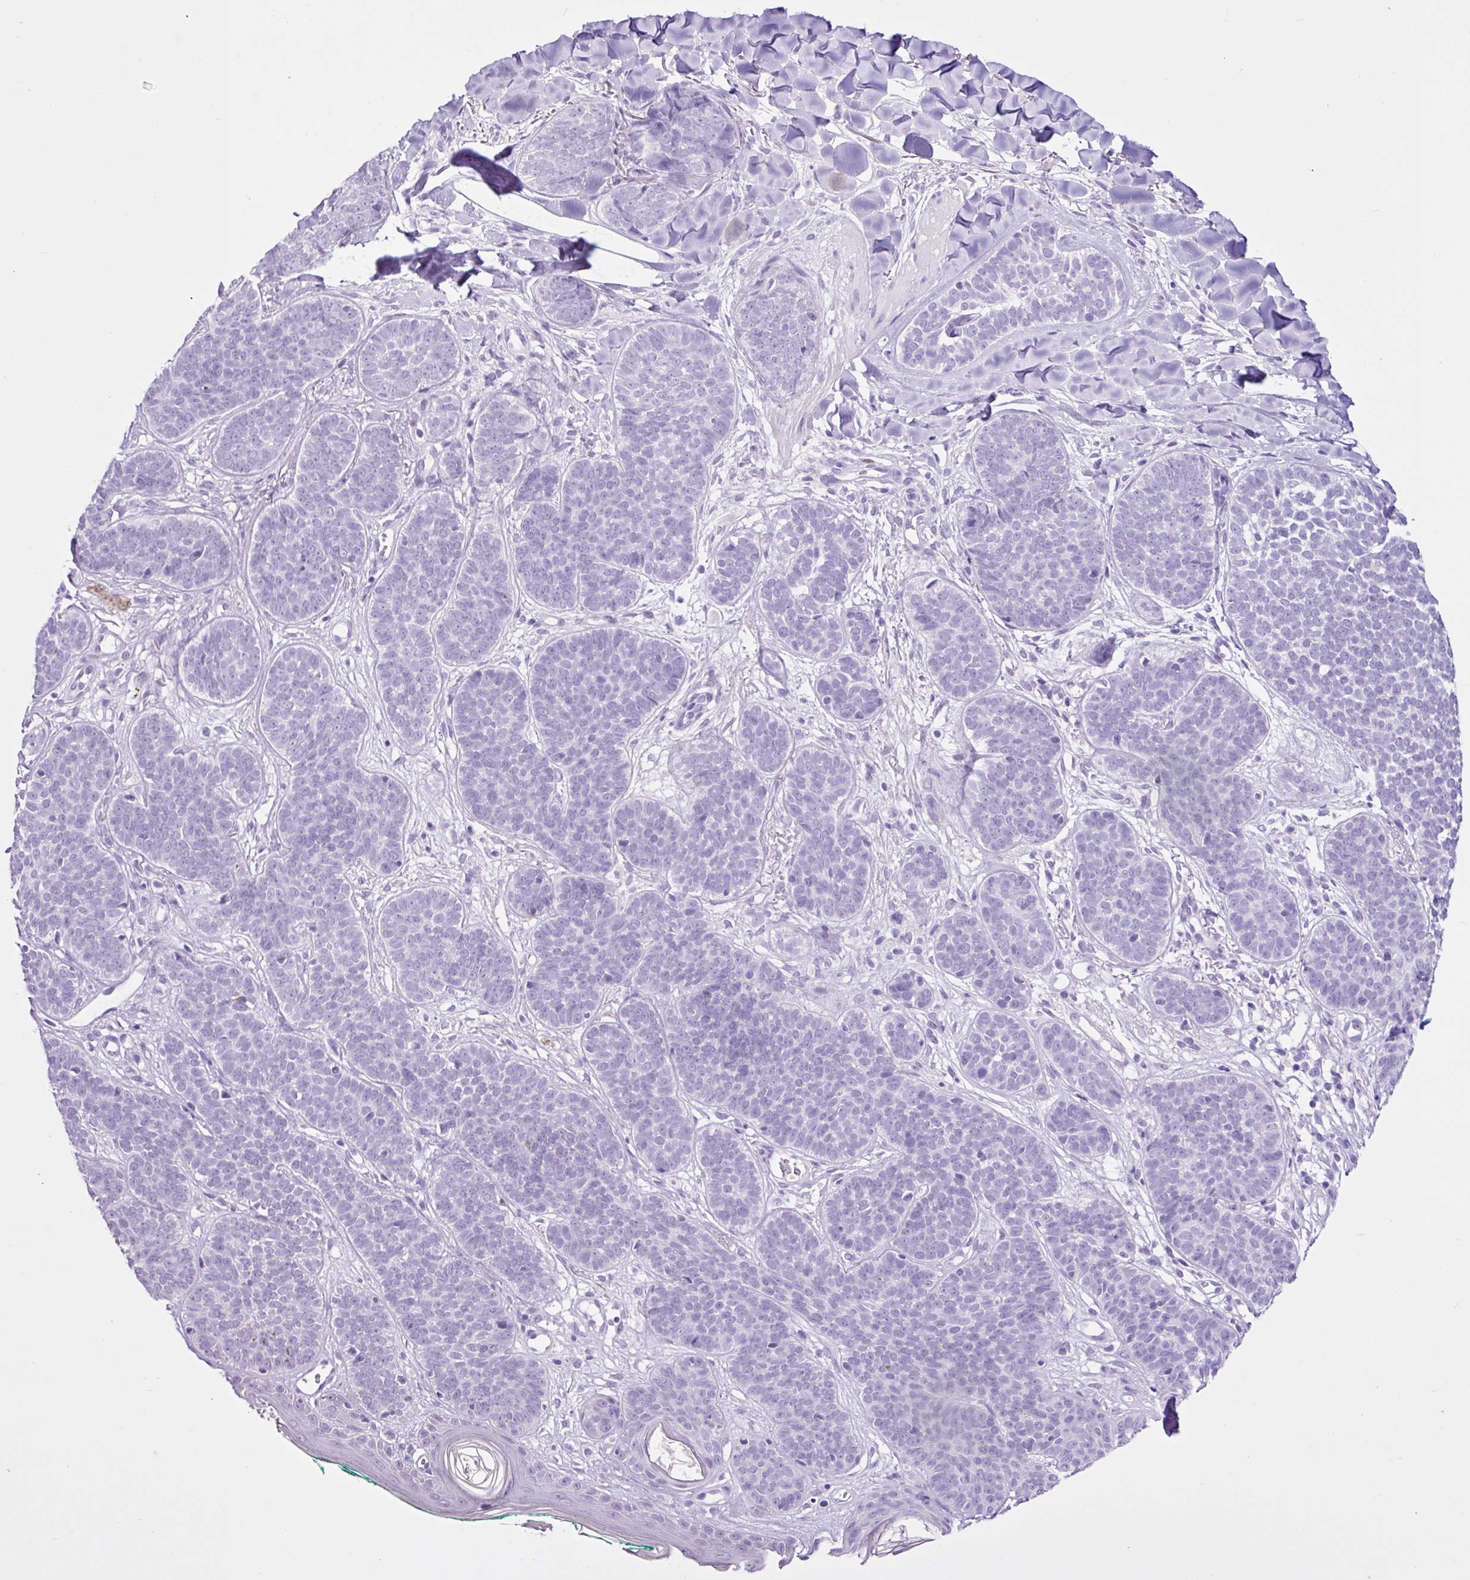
{"staining": {"intensity": "negative", "quantity": "none", "location": "none"}, "tissue": "skin cancer", "cell_type": "Tumor cells", "image_type": "cancer", "snomed": [{"axis": "morphology", "description": "Basal cell carcinoma"}, {"axis": "topography", "description": "Skin"}, {"axis": "topography", "description": "Skin of neck"}, {"axis": "topography", "description": "Skin of shoulder"}, {"axis": "topography", "description": "Skin of back"}], "caption": "Tumor cells show no significant staining in skin basal cell carcinoma. (Stains: DAB (3,3'-diaminobenzidine) IHC with hematoxylin counter stain, Microscopy: brightfield microscopy at high magnification).", "gene": "PGR", "patient": {"sex": "male", "age": 80}}